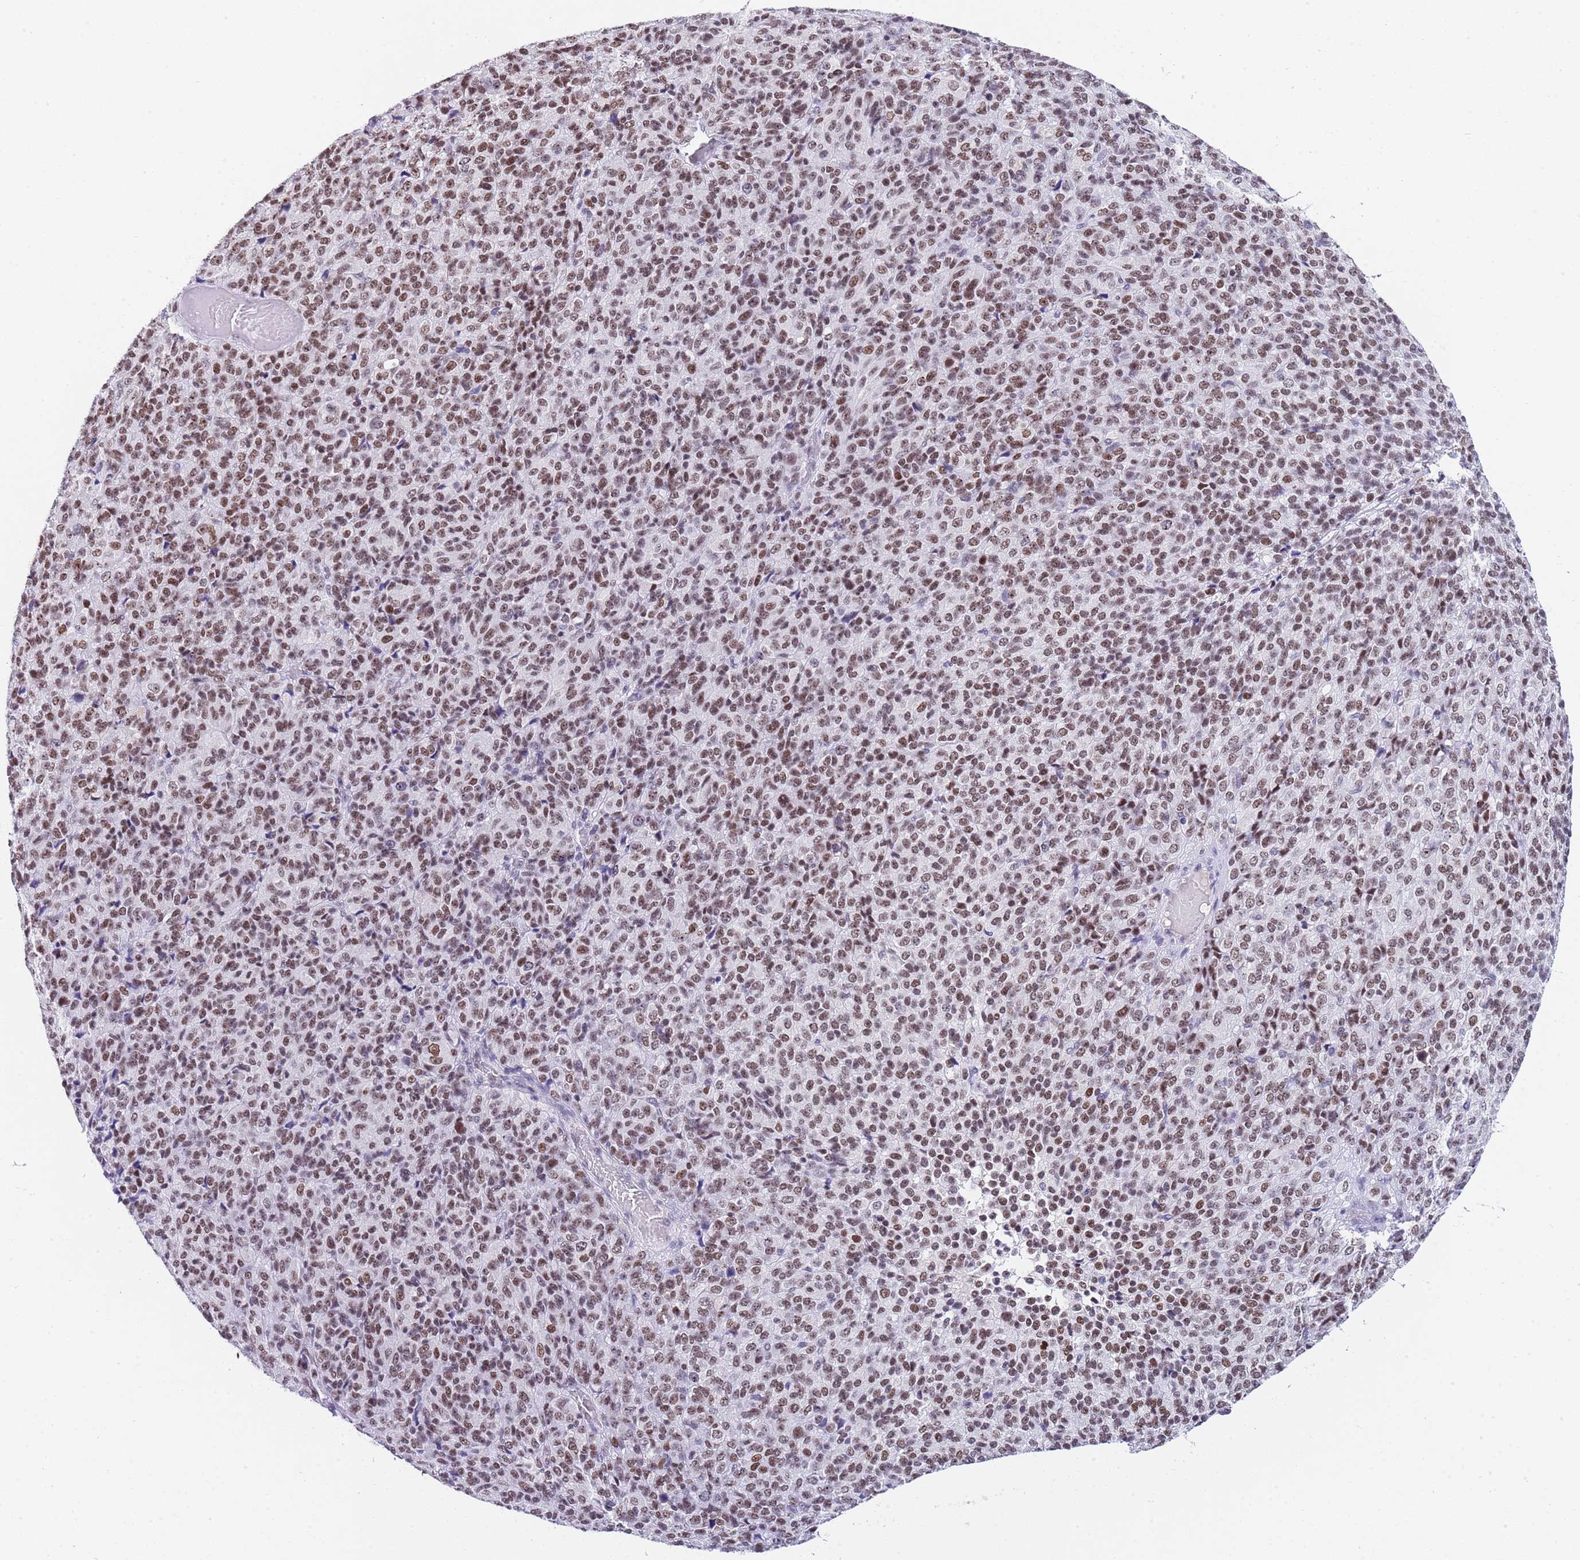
{"staining": {"intensity": "moderate", "quantity": ">75%", "location": "nuclear"}, "tissue": "melanoma", "cell_type": "Tumor cells", "image_type": "cancer", "snomed": [{"axis": "morphology", "description": "Malignant melanoma, Metastatic site"}, {"axis": "topography", "description": "Brain"}], "caption": "Immunohistochemical staining of malignant melanoma (metastatic site) reveals medium levels of moderate nuclear protein positivity in approximately >75% of tumor cells.", "gene": "NOP56", "patient": {"sex": "female", "age": 56}}